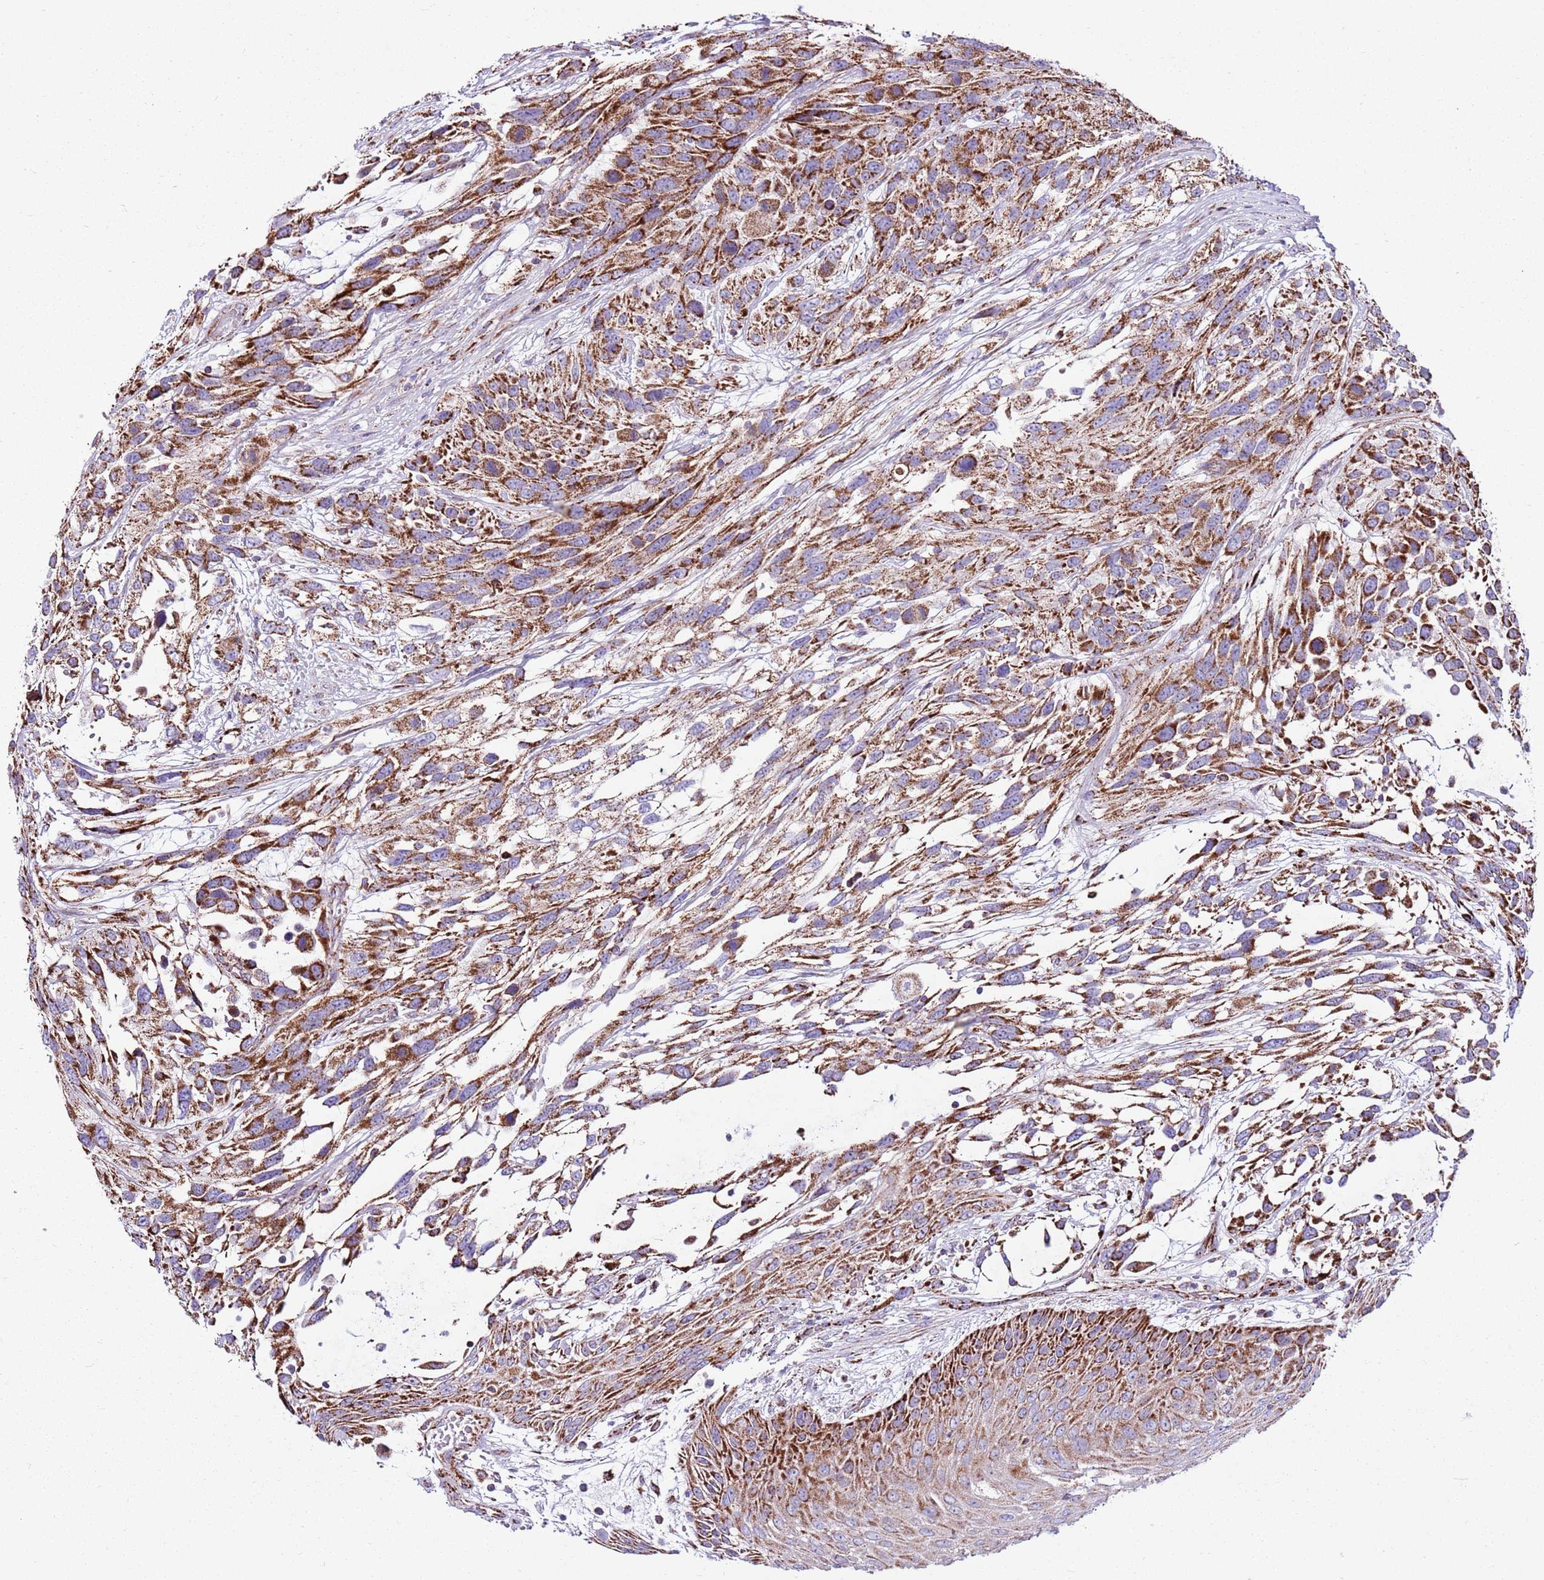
{"staining": {"intensity": "strong", "quantity": ">75%", "location": "cytoplasmic/membranous"}, "tissue": "urothelial cancer", "cell_type": "Tumor cells", "image_type": "cancer", "snomed": [{"axis": "morphology", "description": "Urothelial carcinoma, High grade"}, {"axis": "topography", "description": "Urinary bladder"}], "caption": "A high amount of strong cytoplasmic/membranous positivity is seen in approximately >75% of tumor cells in urothelial cancer tissue.", "gene": "HECTD4", "patient": {"sex": "female", "age": 70}}